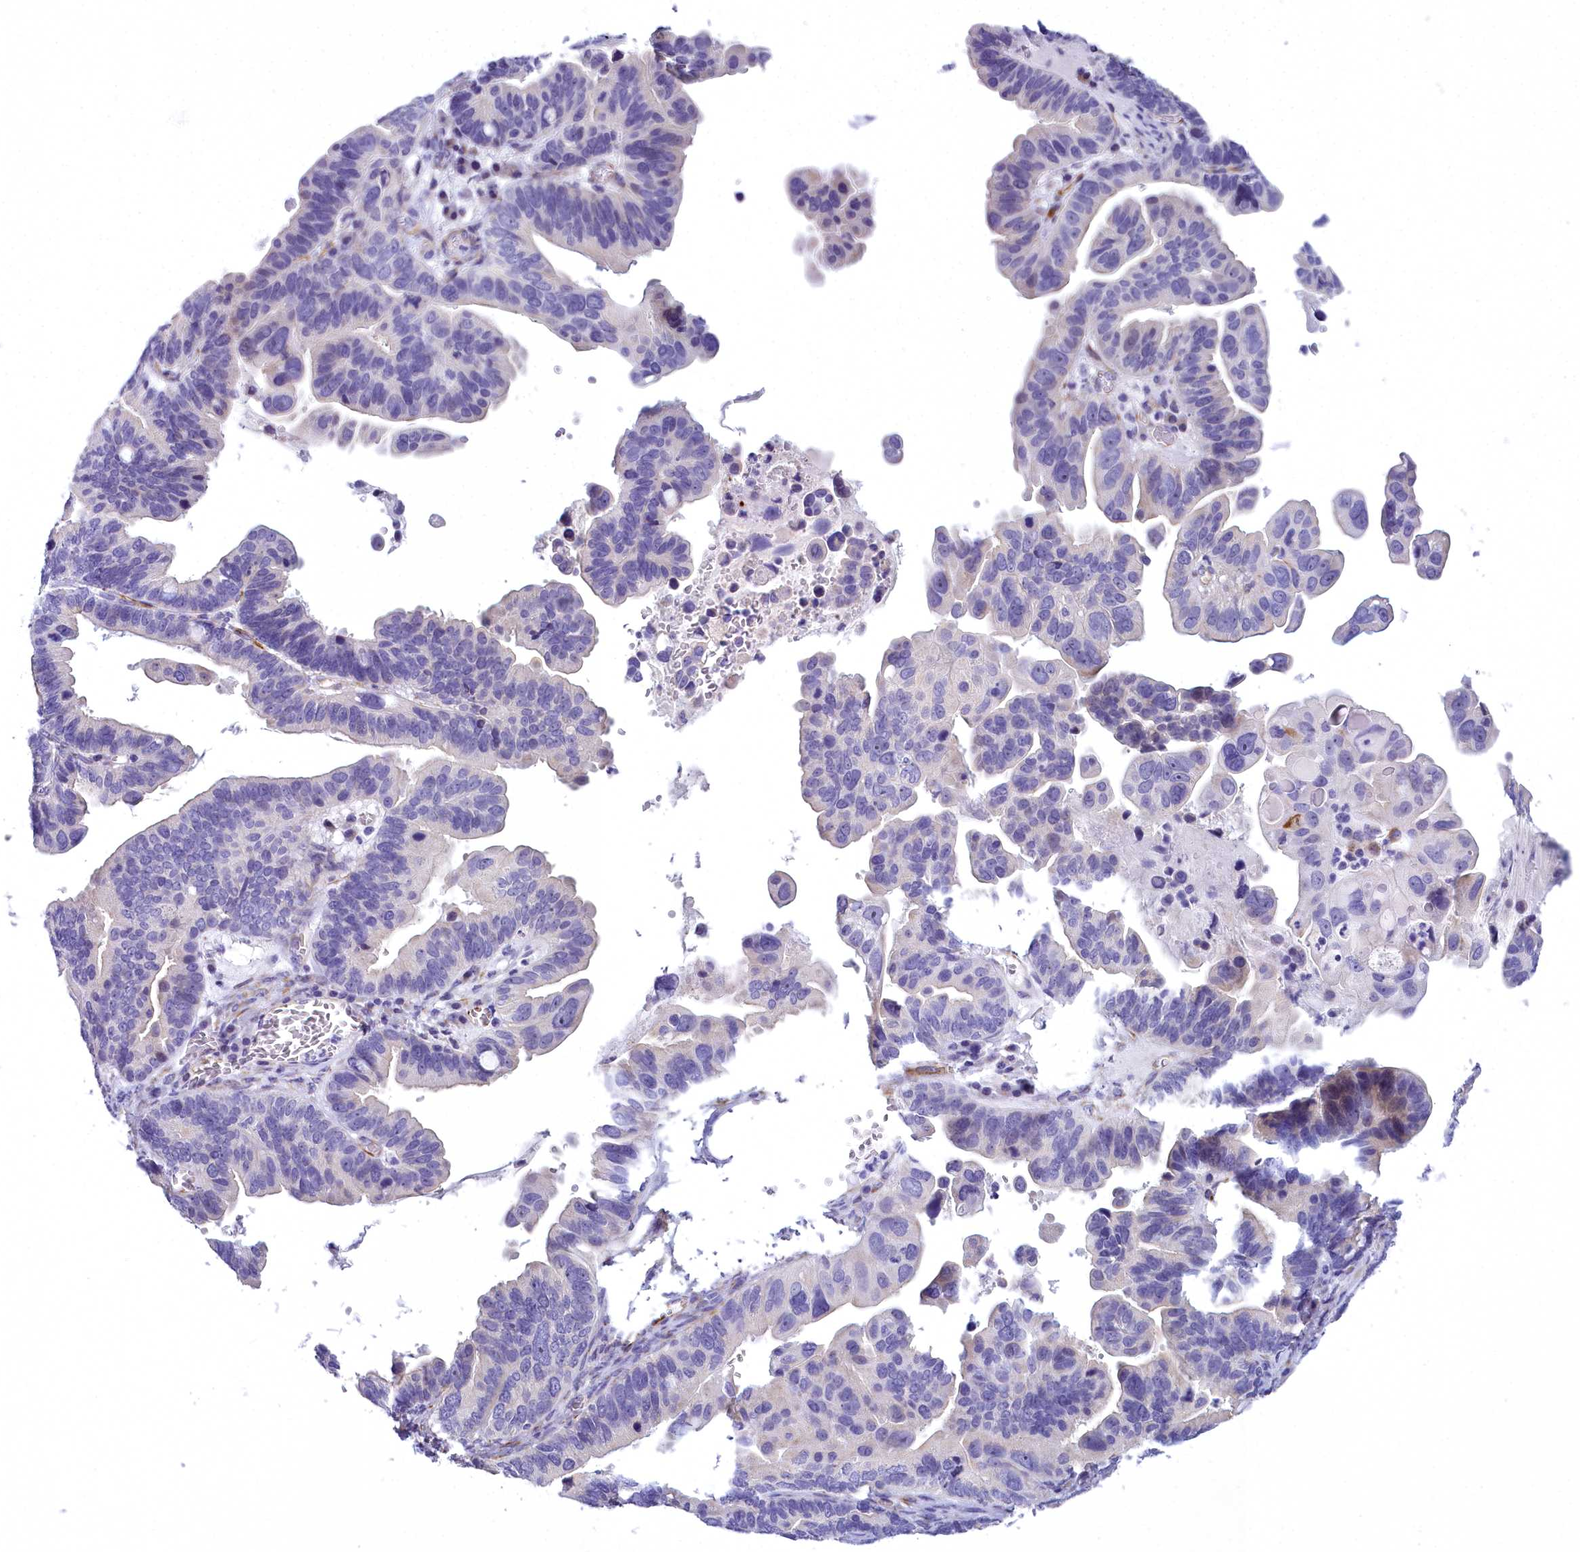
{"staining": {"intensity": "negative", "quantity": "none", "location": "none"}, "tissue": "ovarian cancer", "cell_type": "Tumor cells", "image_type": "cancer", "snomed": [{"axis": "morphology", "description": "Cystadenocarcinoma, serous, NOS"}, {"axis": "topography", "description": "Ovary"}], "caption": "There is no significant positivity in tumor cells of serous cystadenocarcinoma (ovarian). Nuclei are stained in blue.", "gene": "TIMM22", "patient": {"sex": "female", "age": 56}}